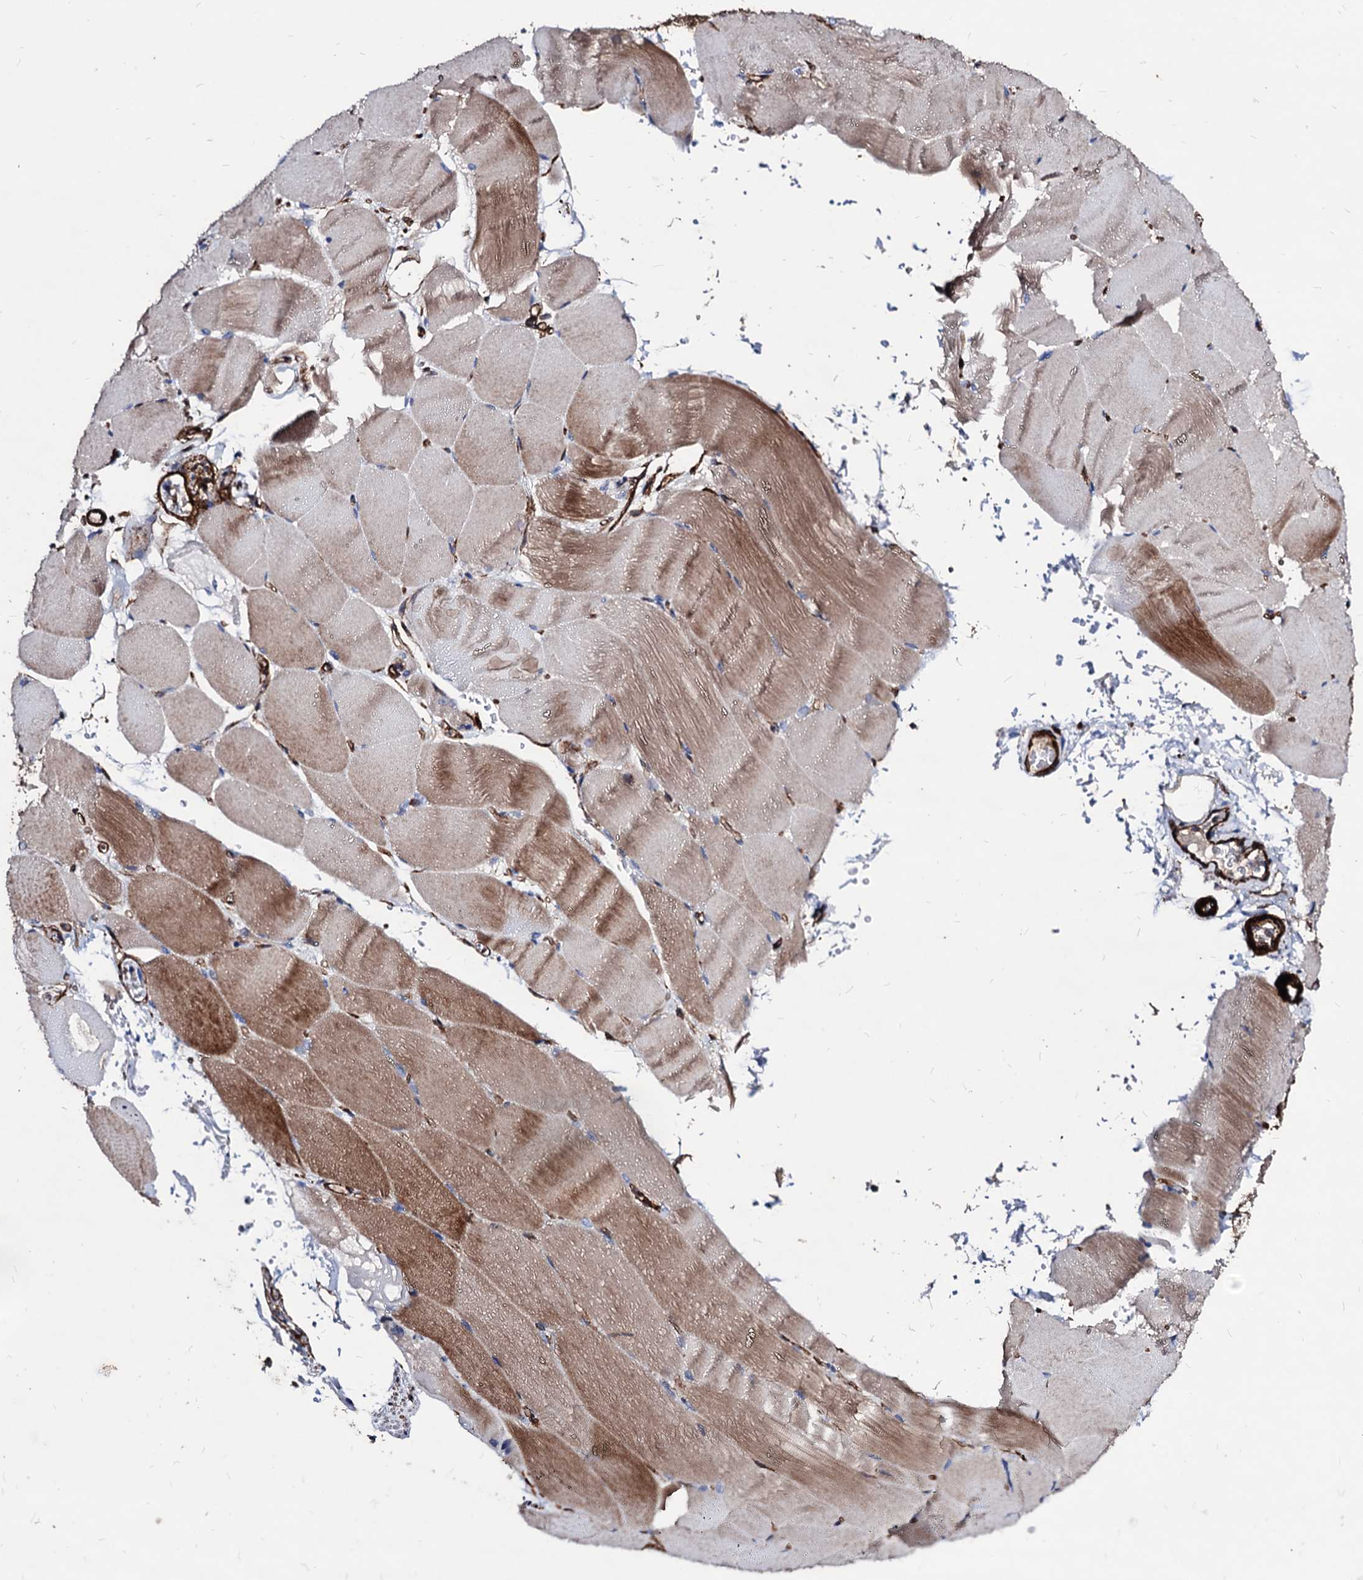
{"staining": {"intensity": "moderate", "quantity": "25%-75%", "location": "cytoplasmic/membranous"}, "tissue": "skeletal muscle", "cell_type": "Myocytes", "image_type": "normal", "snomed": [{"axis": "morphology", "description": "Normal tissue, NOS"}, {"axis": "topography", "description": "Skeletal muscle"}, {"axis": "topography", "description": "Parathyroid gland"}], "caption": "Human skeletal muscle stained with a brown dye exhibits moderate cytoplasmic/membranous positive staining in approximately 25%-75% of myocytes.", "gene": "WDR11", "patient": {"sex": "female", "age": 37}}